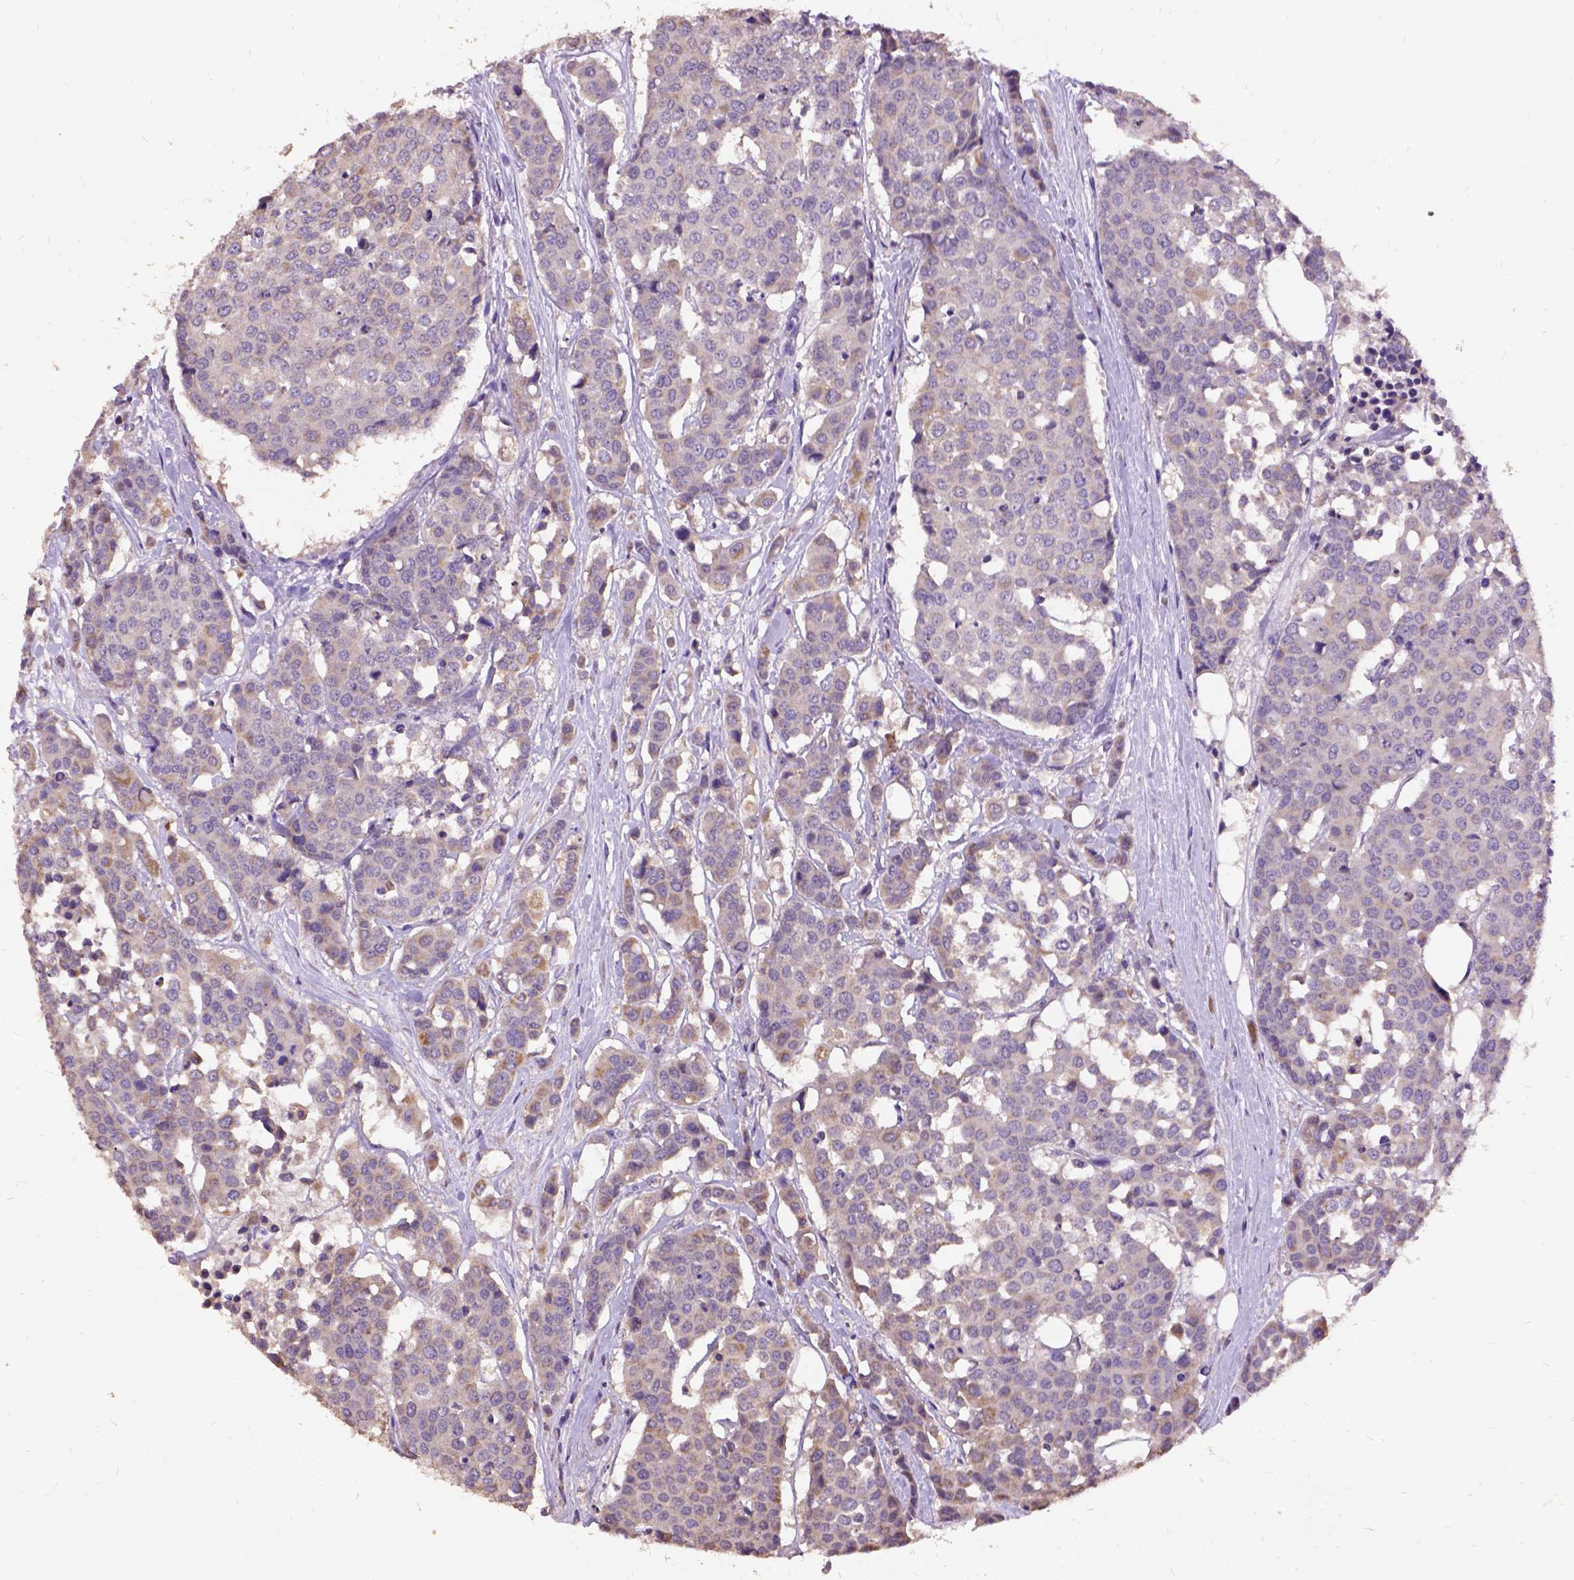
{"staining": {"intensity": "weak", "quantity": "25%-75%", "location": "cytoplasmic/membranous"}, "tissue": "carcinoid", "cell_type": "Tumor cells", "image_type": "cancer", "snomed": [{"axis": "morphology", "description": "Carcinoid, malignant, NOS"}, {"axis": "topography", "description": "Colon"}], "caption": "This is a histology image of IHC staining of carcinoid, which shows weak staining in the cytoplasmic/membranous of tumor cells.", "gene": "DQX1", "patient": {"sex": "male", "age": 81}}